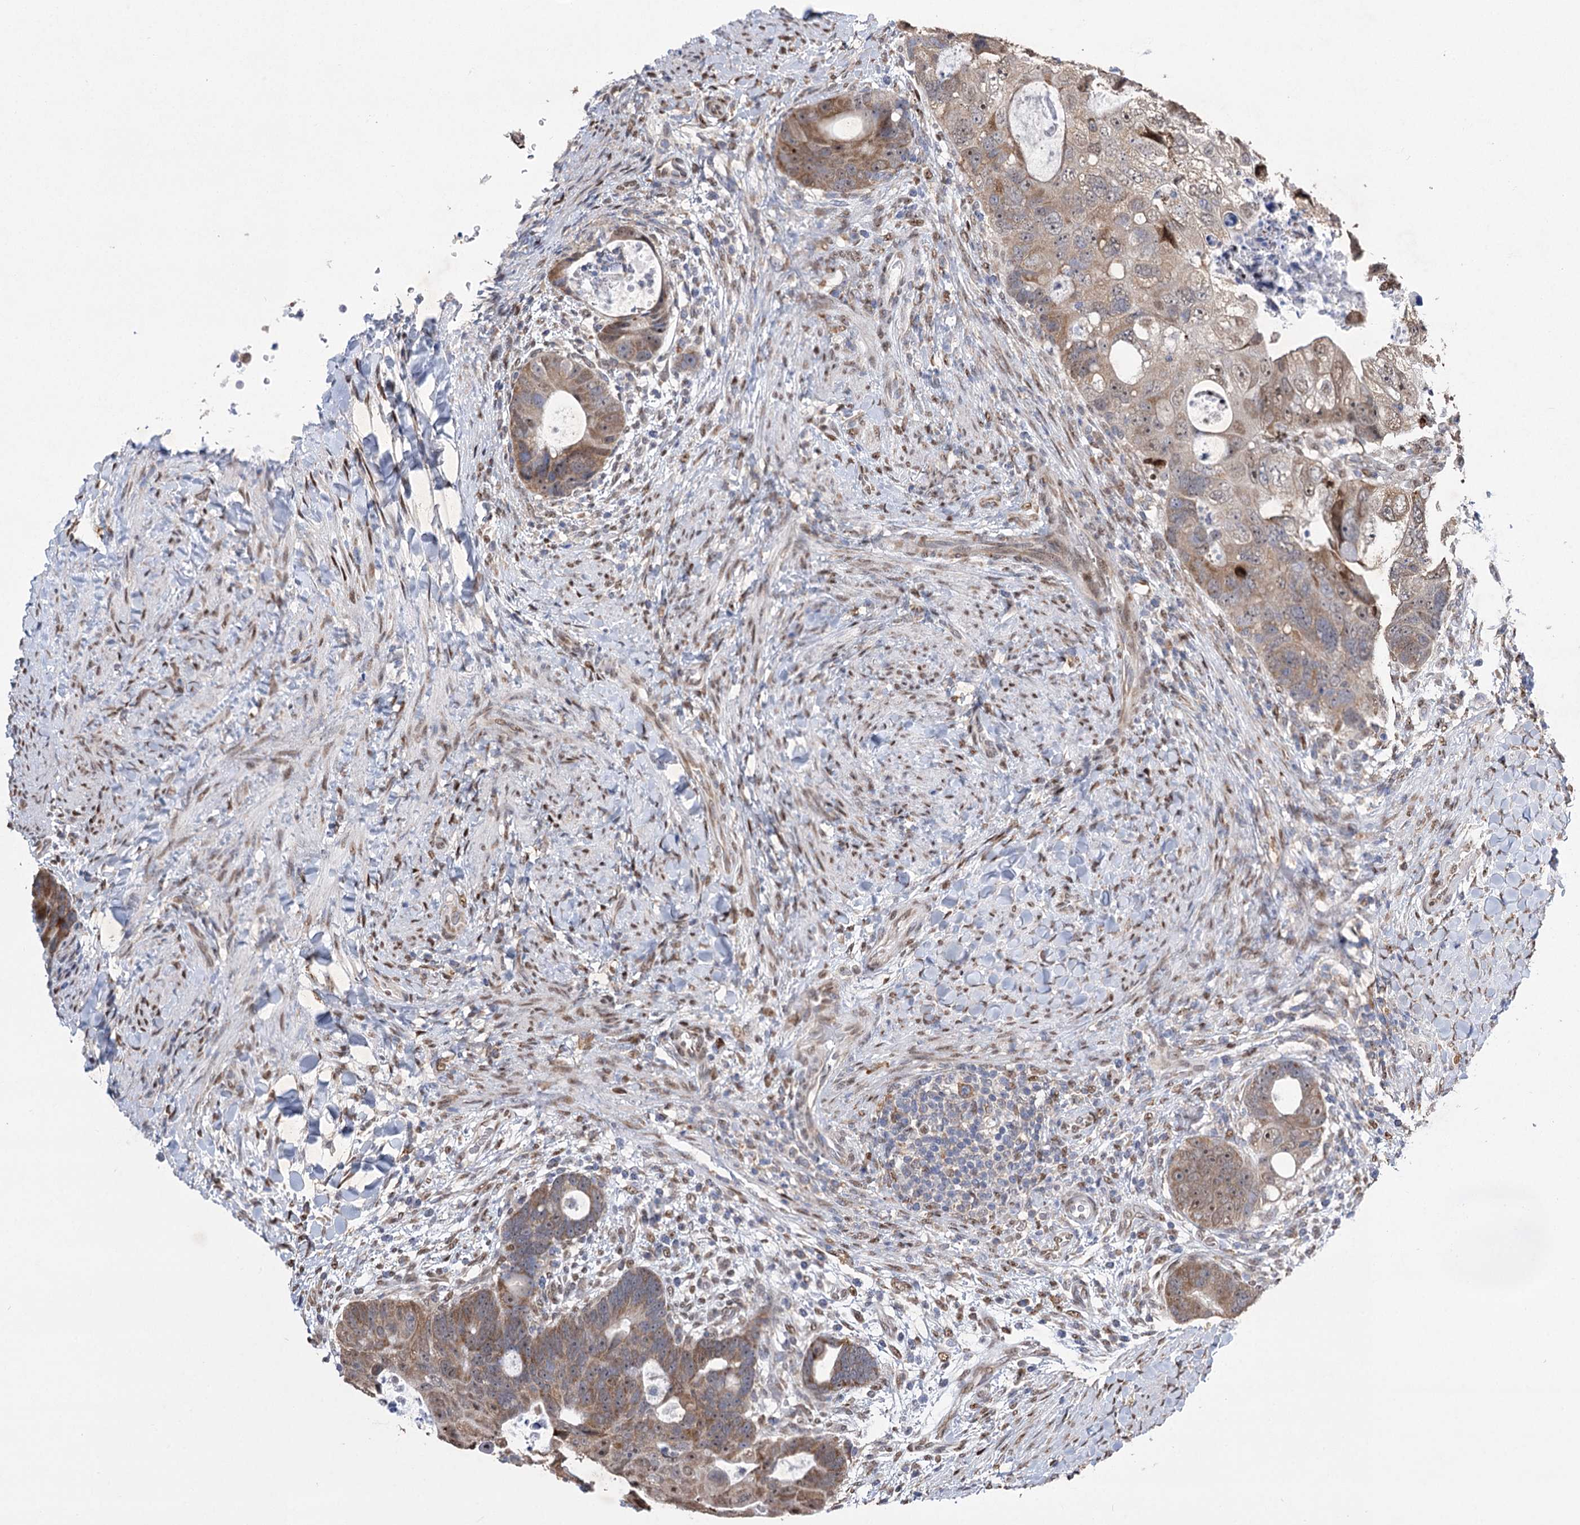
{"staining": {"intensity": "moderate", "quantity": ">75%", "location": "cytoplasmic/membranous"}, "tissue": "colorectal cancer", "cell_type": "Tumor cells", "image_type": "cancer", "snomed": [{"axis": "morphology", "description": "Adenocarcinoma, NOS"}, {"axis": "topography", "description": "Rectum"}], "caption": "Adenocarcinoma (colorectal) stained with DAB (3,3'-diaminobenzidine) IHC displays medium levels of moderate cytoplasmic/membranous staining in approximately >75% of tumor cells.", "gene": "NFU1", "patient": {"sex": "male", "age": 59}}